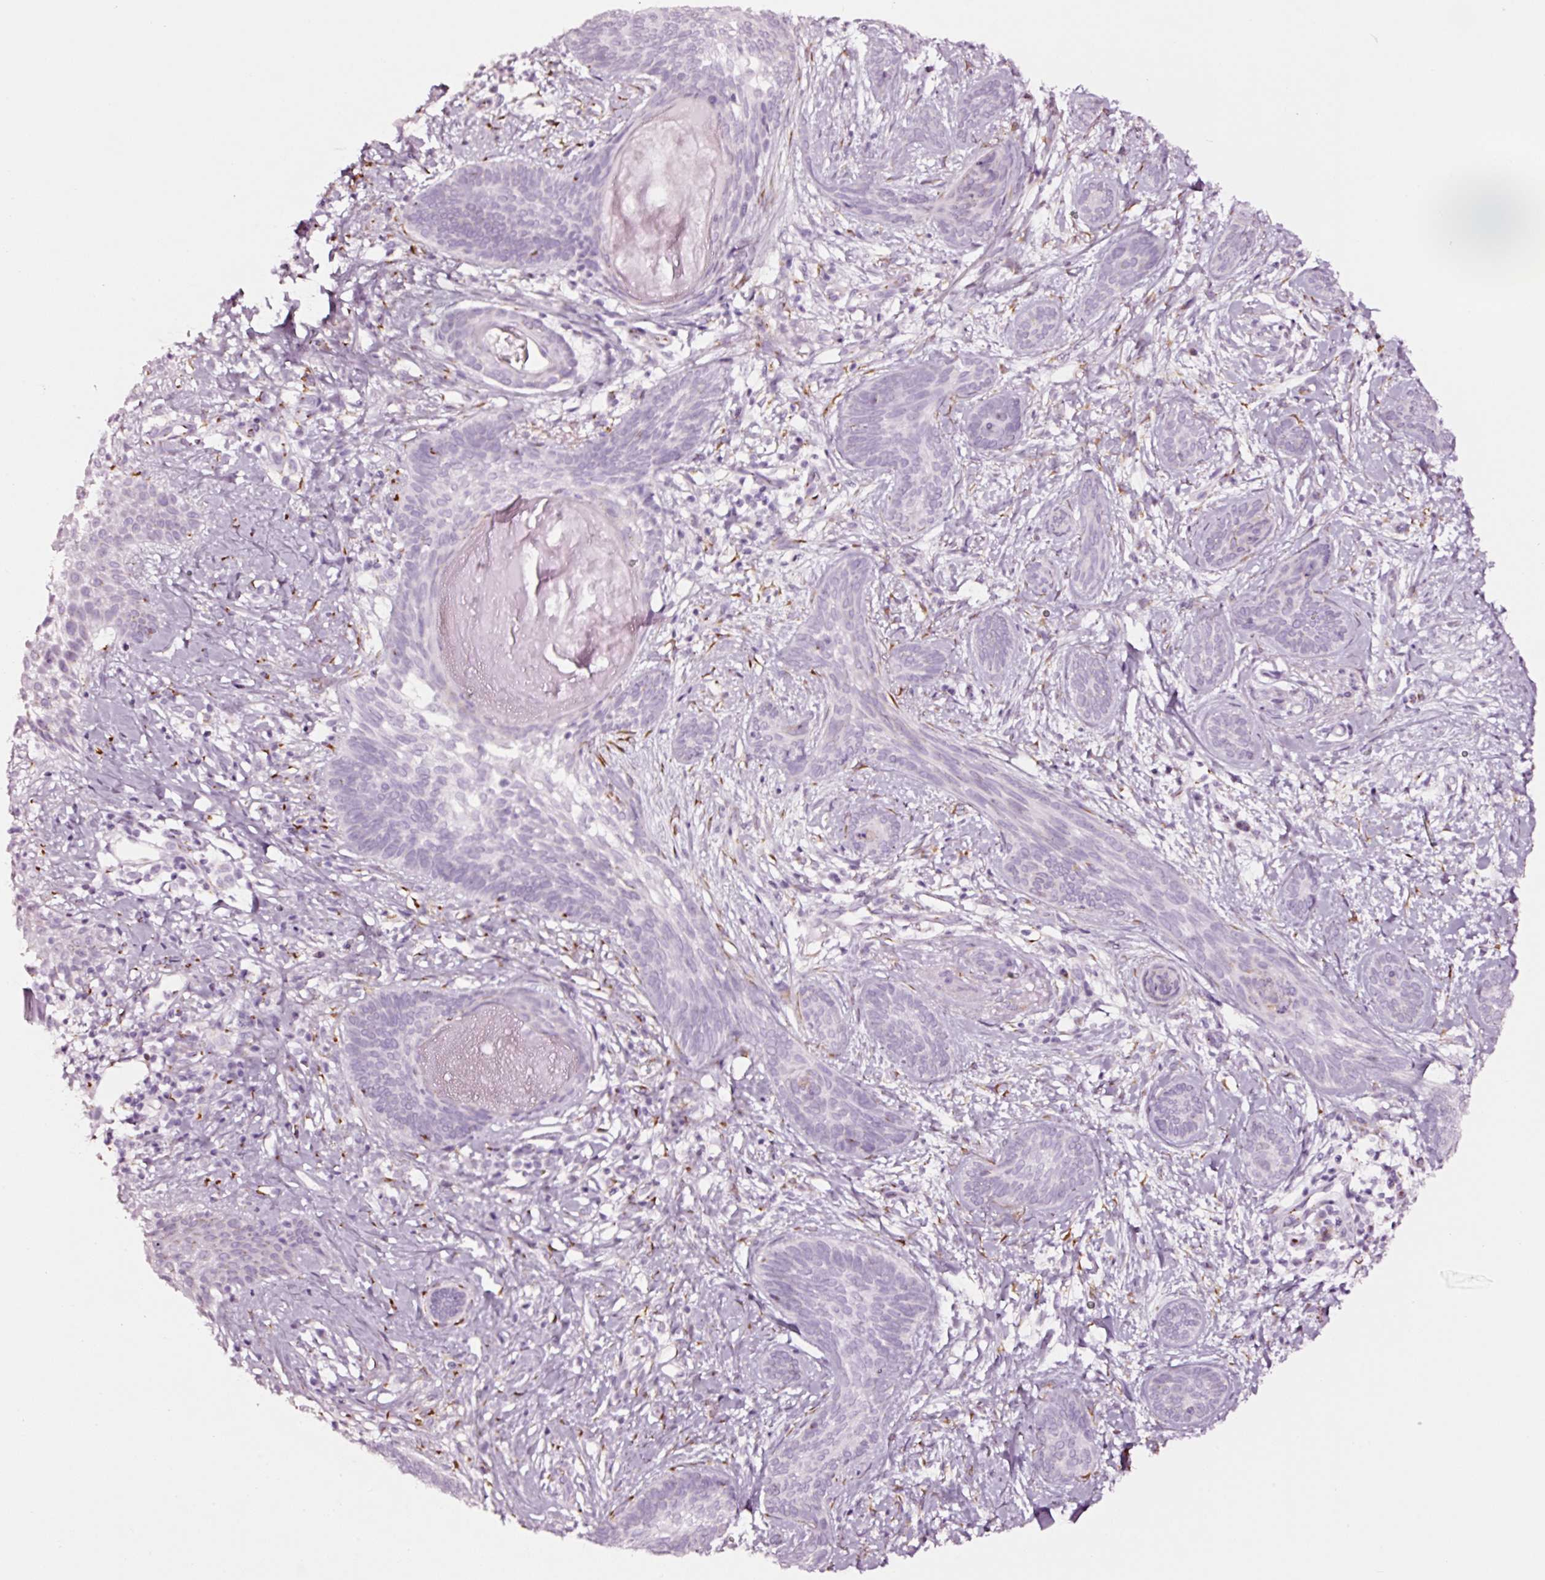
{"staining": {"intensity": "negative", "quantity": "none", "location": "none"}, "tissue": "skin cancer", "cell_type": "Tumor cells", "image_type": "cancer", "snomed": [{"axis": "morphology", "description": "Basal cell carcinoma"}, {"axis": "topography", "description": "Skin"}], "caption": "This image is of skin cancer stained with immunohistochemistry (IHC) to label a protein in brown with the nuclei are counter-stained blue. There is no positivity in tumor cells.", "gene": "SDF4", "patient": {"sex": "female", "age": 81}}